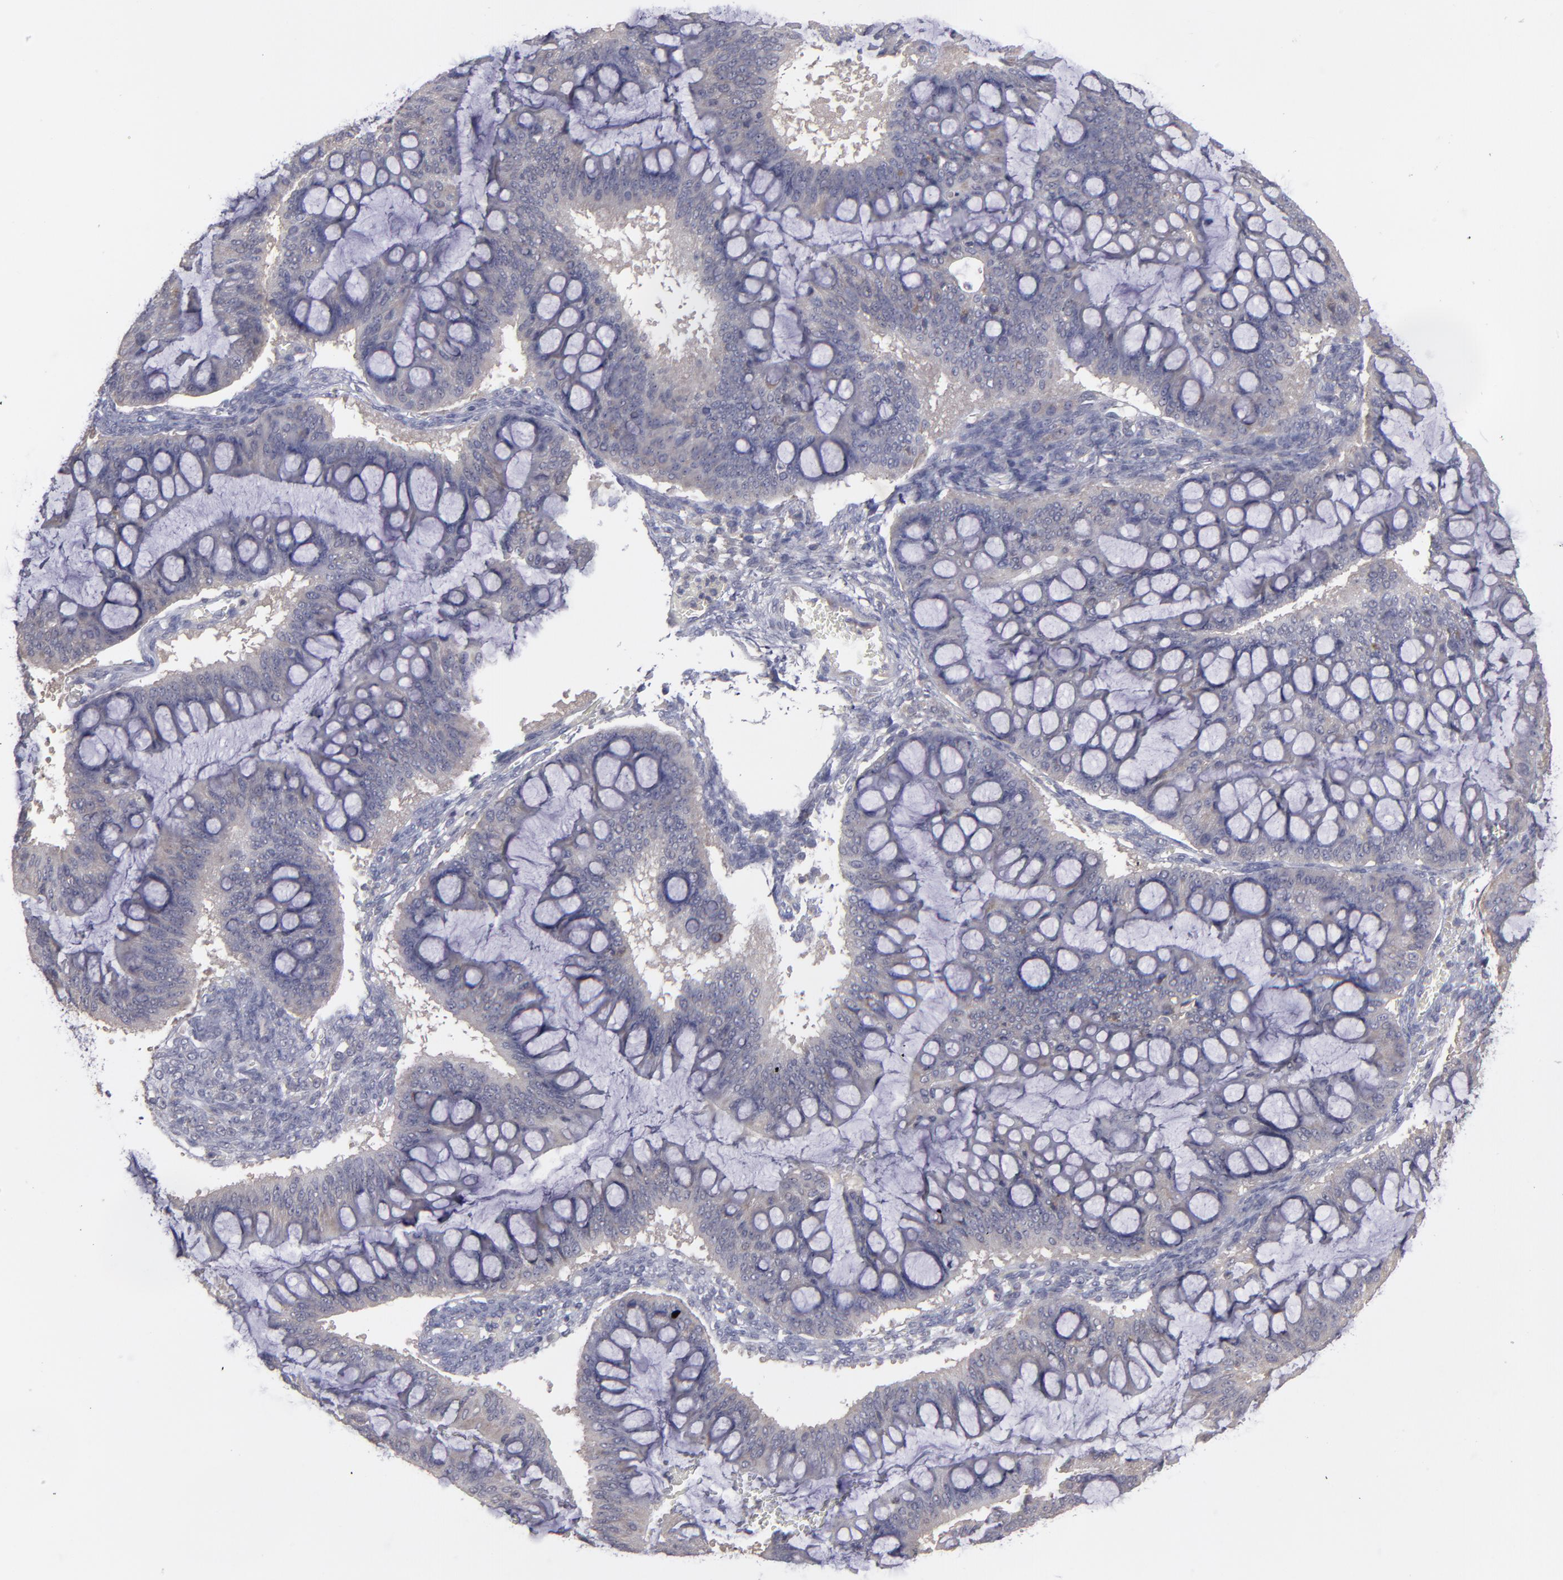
{"staining": {"intensity": "negative", "quantity": "none", "location": "none"}, "tissue": "ovarian cancer", "cell_type": "Tumor cells", "image_type": "cancer", "snomed": [{"axis": "morphology", "description": "Cystadenocarcinoma, mucinous, NOS"}, {"axis": "topography", "description": "Ovary"}], "caption": "Protein analysis of ovarian mucinous cystadenocarcinoma shows no significant staining in tumor cells. The staining is performed using DAB brown chromogen with nuclei counter-stained in using hematoxylin.", "gene": "MMP11", "patient": {"sex": "female", "age": 73}}